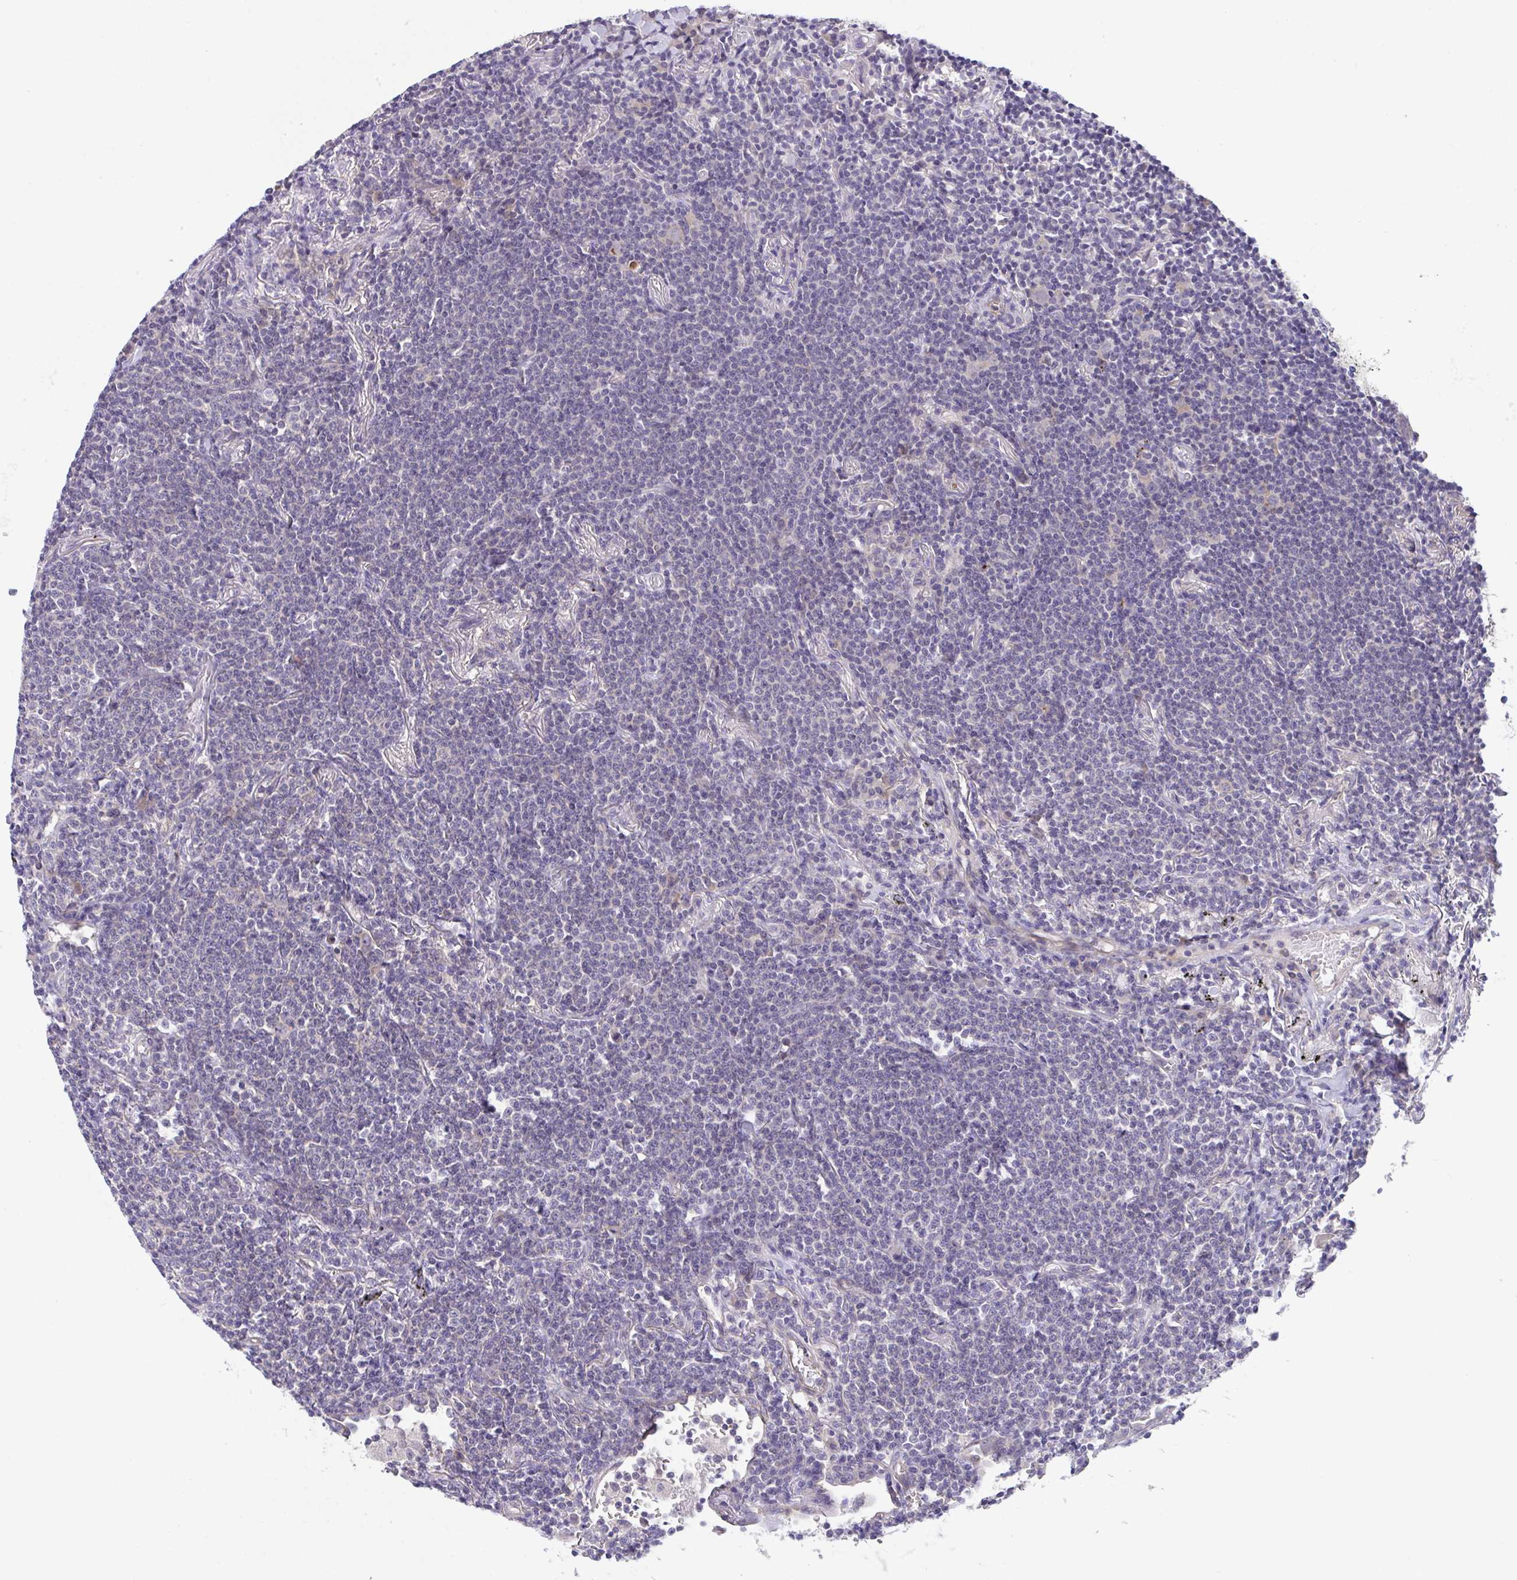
{"staining": {"intensity": "negative", "quantity": "none", "location": "none"}, "tissue": "lymphoma", "cell_type": "Tumor cells", "image_type": "cancer", "snomed": [{"axis": "morphology", "description": "Malignant lymphoma, non-Hodgkin's type, Low grade"}, {"axis": "topography", "description": "Lung"}], "caption": "Immunohistochemistry of human lymphoma reveals no expression in tumor cells. (DAB (3,3'-diaminobenzidine) IHC with hematoxylin counter stain).", "gene": "RHOXF1", "patient": {"sex": "female", "age": 71}}